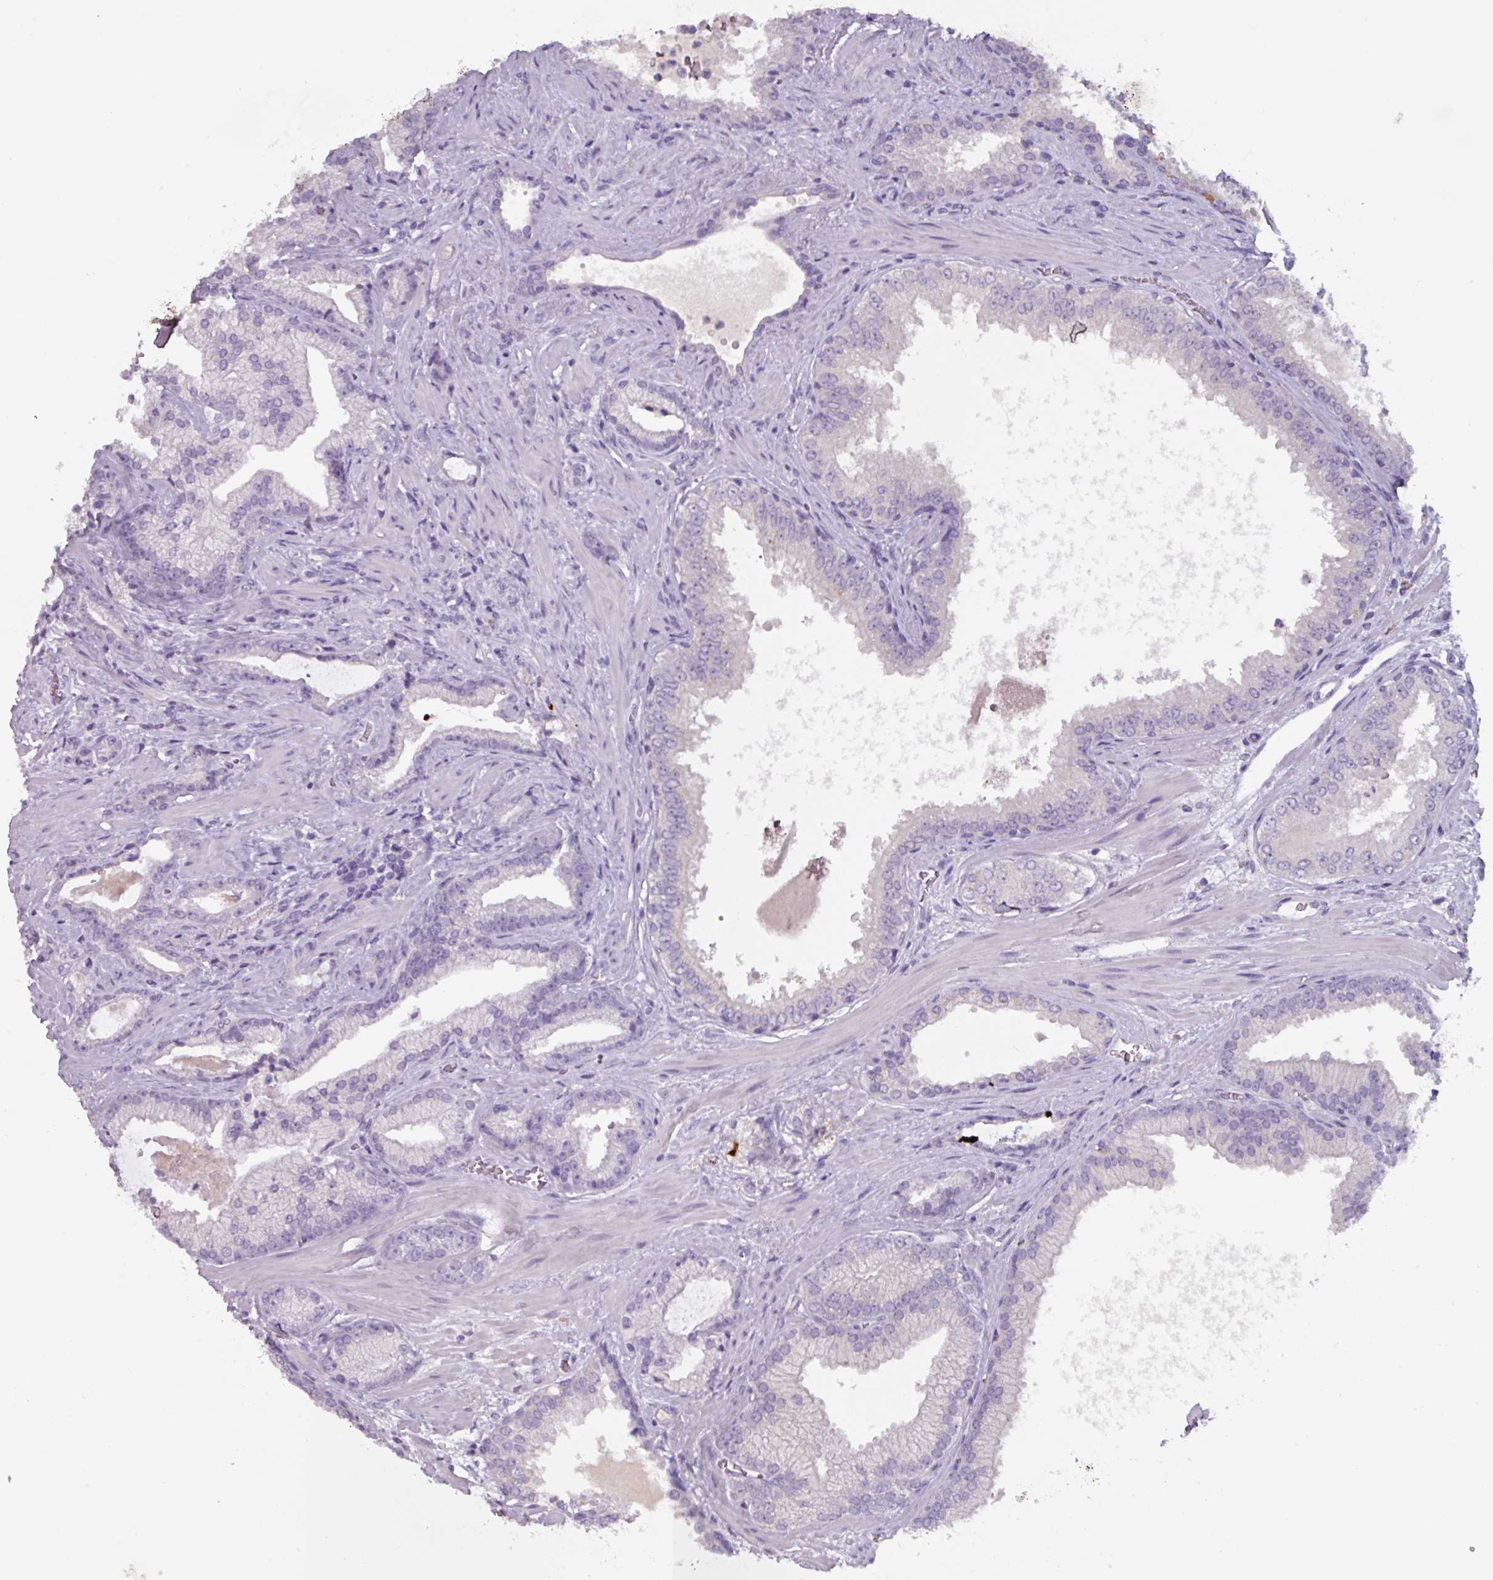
{"staining": {"intensity": "negative", "quantity": "none", "location": "none"}, "tissue": "prostate cancer", "cell_type": "Tumor cells", "image_type": "cancer", "snomed": [{"axis": "morphology", "description": "Adenocarcinoma, High grade"}, {"axis": "topography", "description": "Prostate"}], "caption": "Immunohistochemistry (IHC) photomicrograph of neoplastic tissue: human adenocarcinoma (high-grade) (prostate) stained with DAB shows no significant protein expression in tumor cells.", "gene": "OR2T10", "patient": {"sex": "male", "age": 68}}